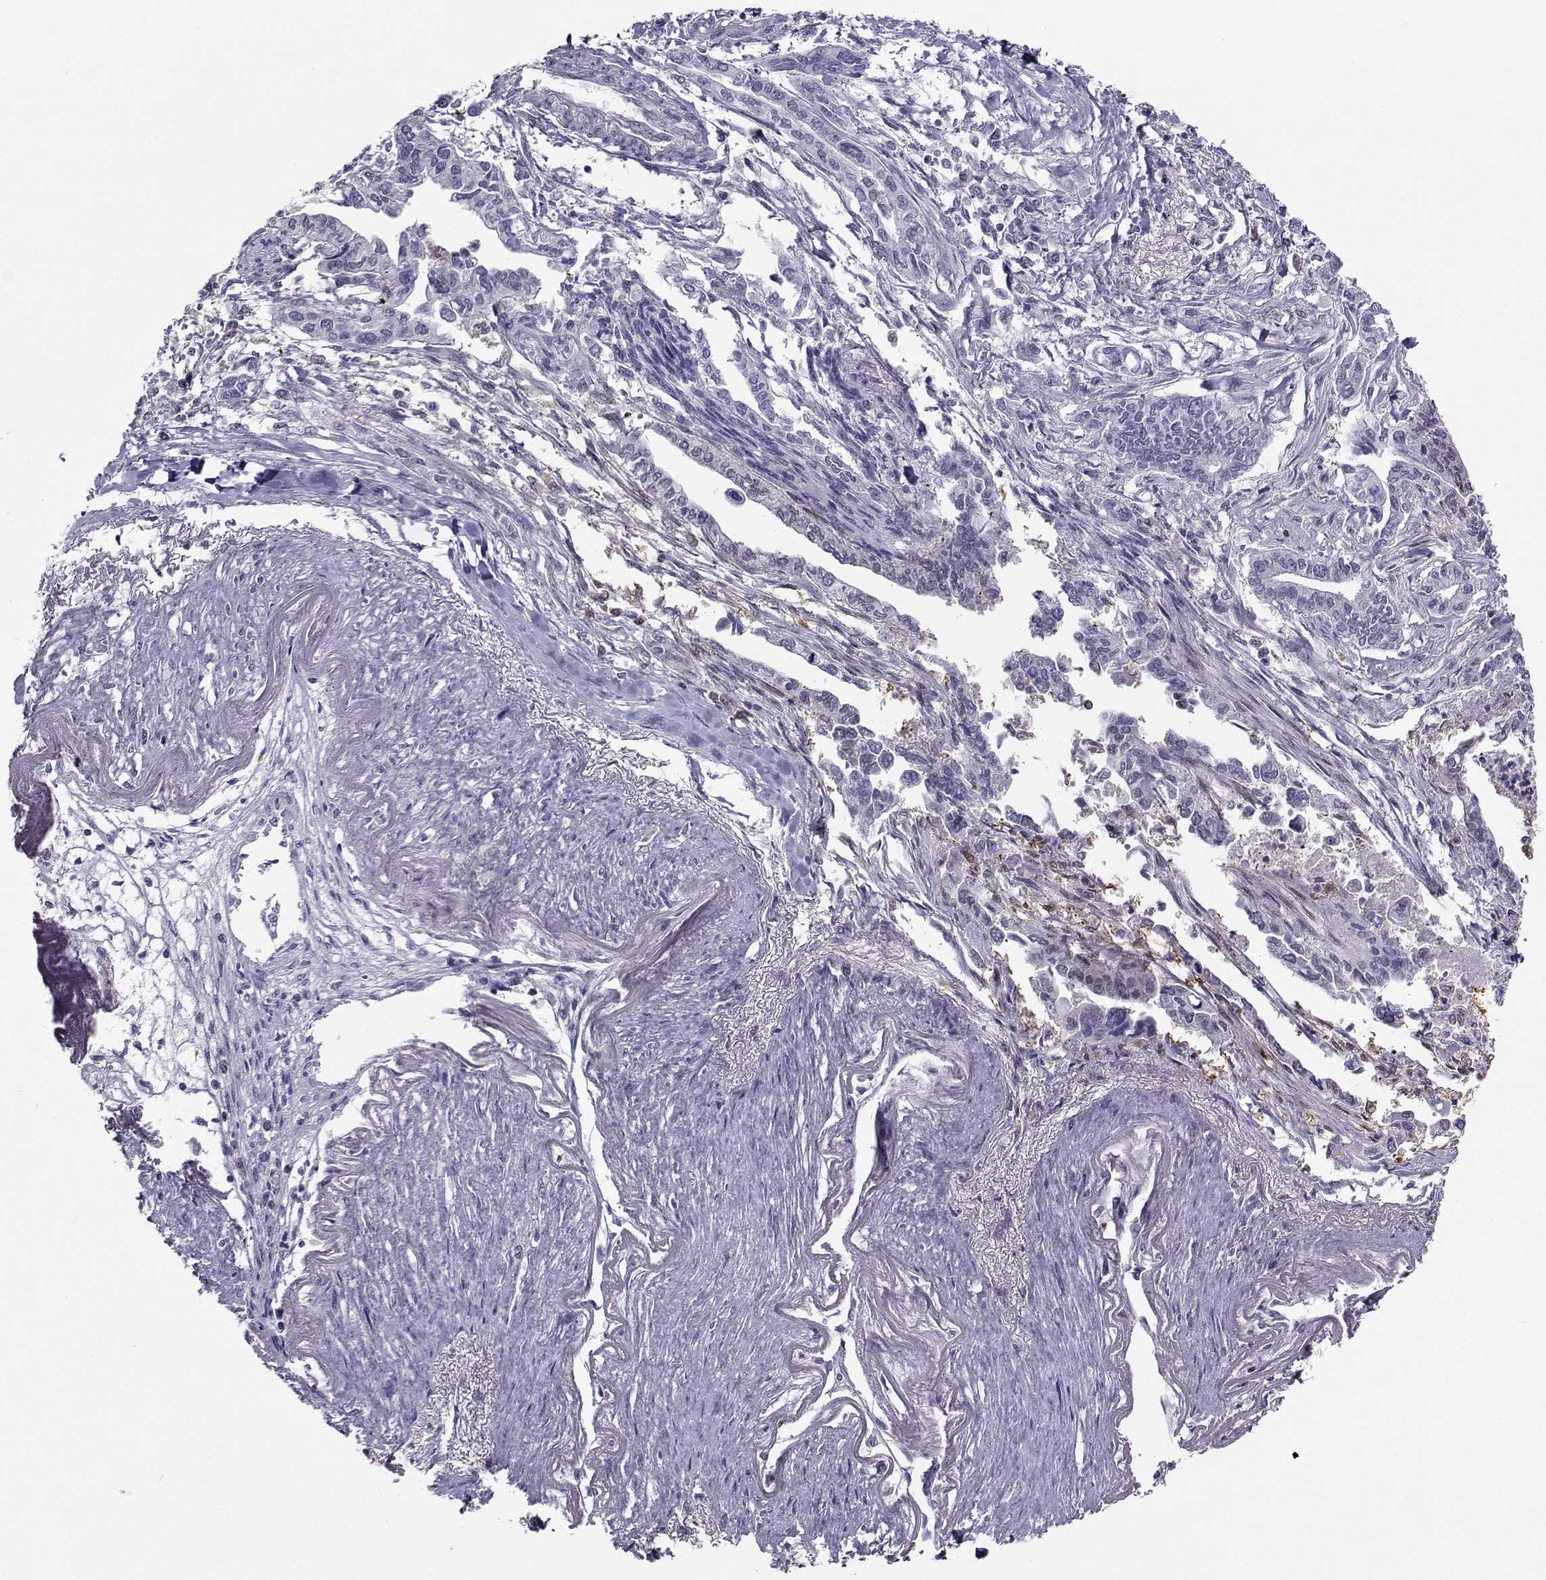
{"staining": {"intensity": "negative", "quantity": "none", "location": "none"}, "tissue": "pancreatic cancer", "cell_type": "Tumor cells", "image_type": "cancer", "snomed": [{"axis": "morphology", "description": "Adenocarcinoma, NOS"}, {"axis": "topography", "description": "Pancreas"}], "caption": "Immunohistochemistry (IHC) of human pancreatic cancer (adenocarcinoma) reveals no positivity in tumor cells.", "gene": "PGK1", "patient": {"sex": "male", "age": 60}}